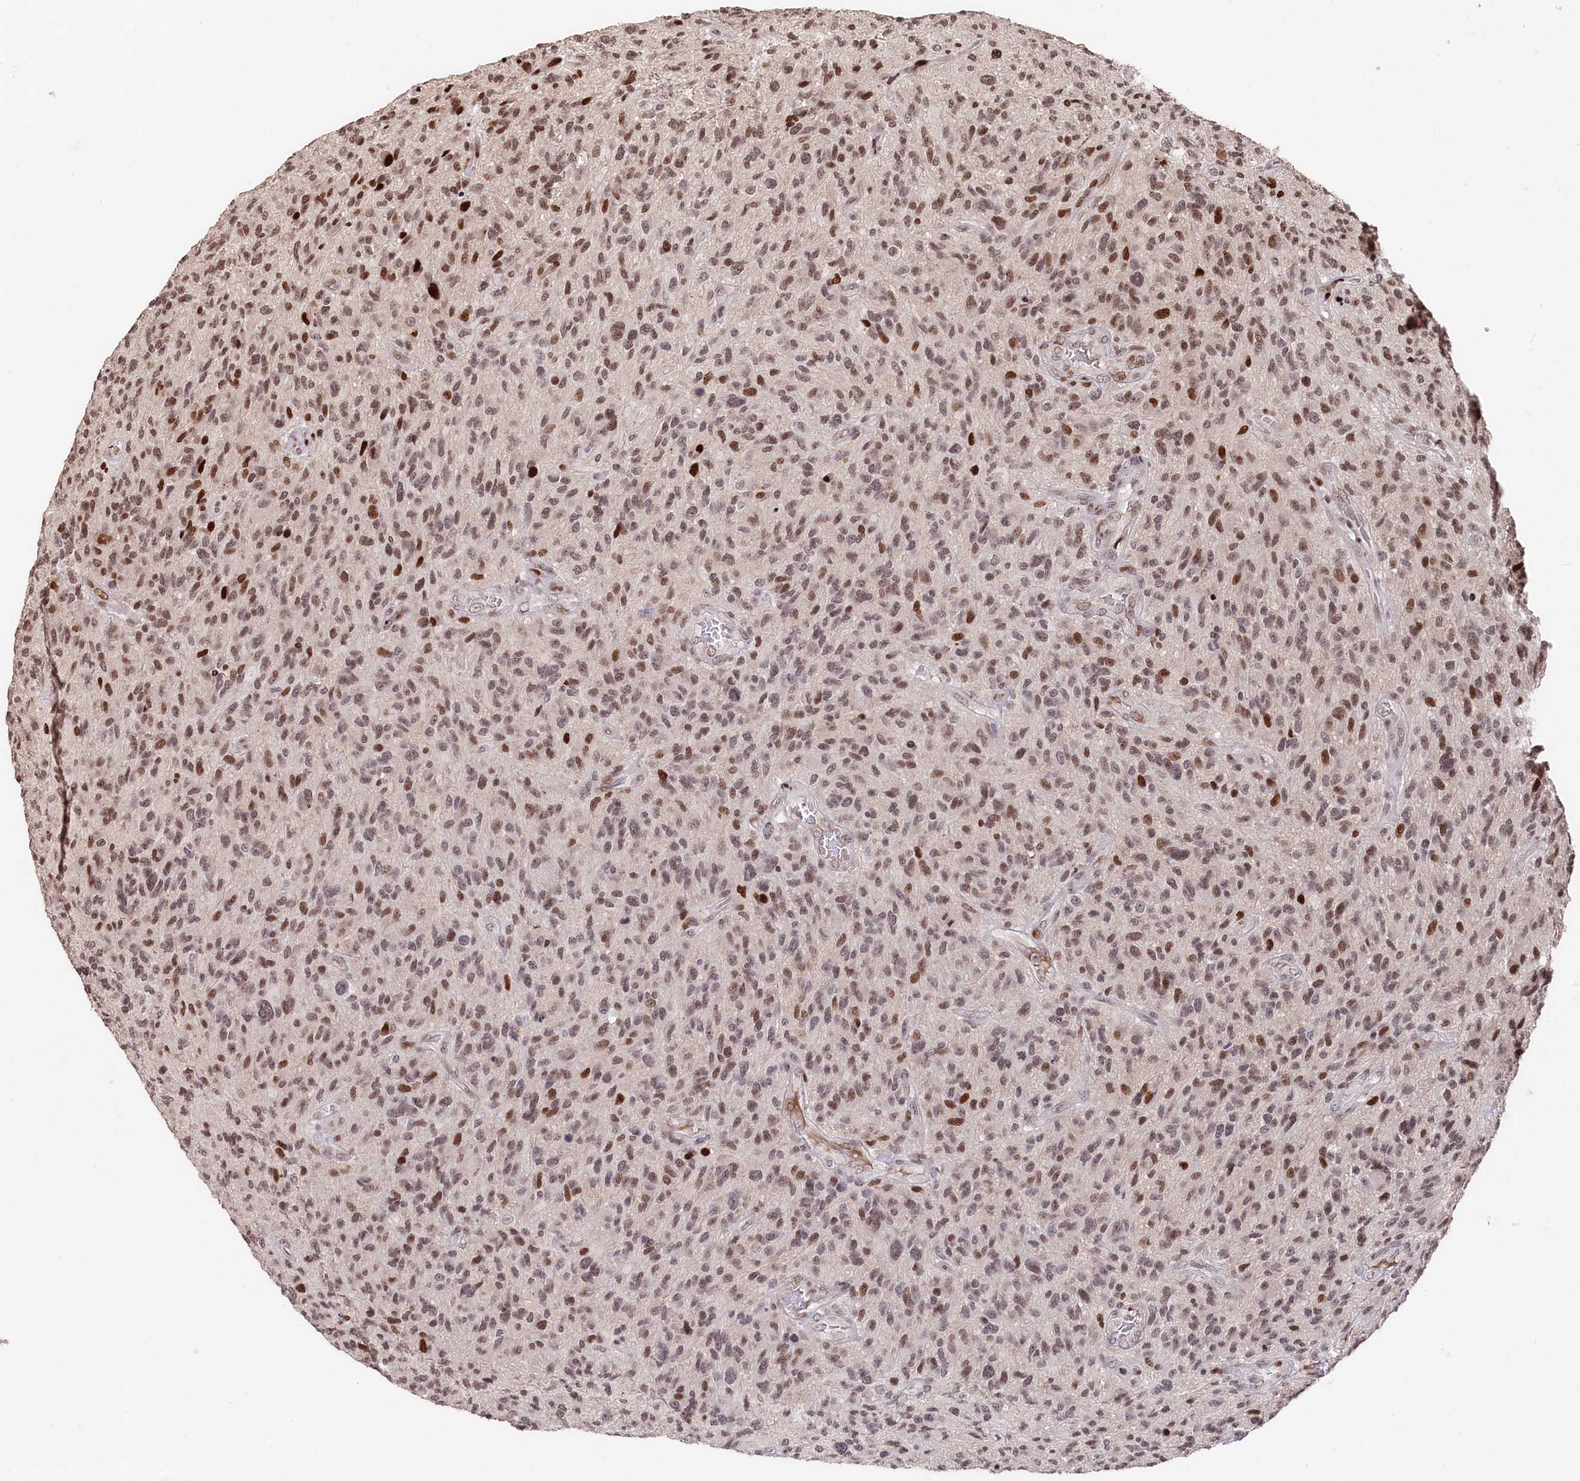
{"staining": {"intensity": "moderate", "quantity": "25%-75%", "location": "nuclear"}, "tissue": "glioma", "cell_type": "Tumor cells", "image_type": "cancer", "snomed": [{"axis": "morphology", "description": "Glioma, malignant, High grade"}, {"axis": "topography", "description": "Brain"}], "caption": "Immunohistochemistry (IHC) staining of malignant glioma (high-grade), which exhibits medium levels of moderate nuclear expression in approximately 25%-75% of tumor cells indicating moderate nuclear protein staining. The staining was performed using DAB (brown) for protein detection and nuclei were counterstained in hematoxylin (blue).", "gene": "MCF2L2", "patient": {"sex": "male", "age": 47}}